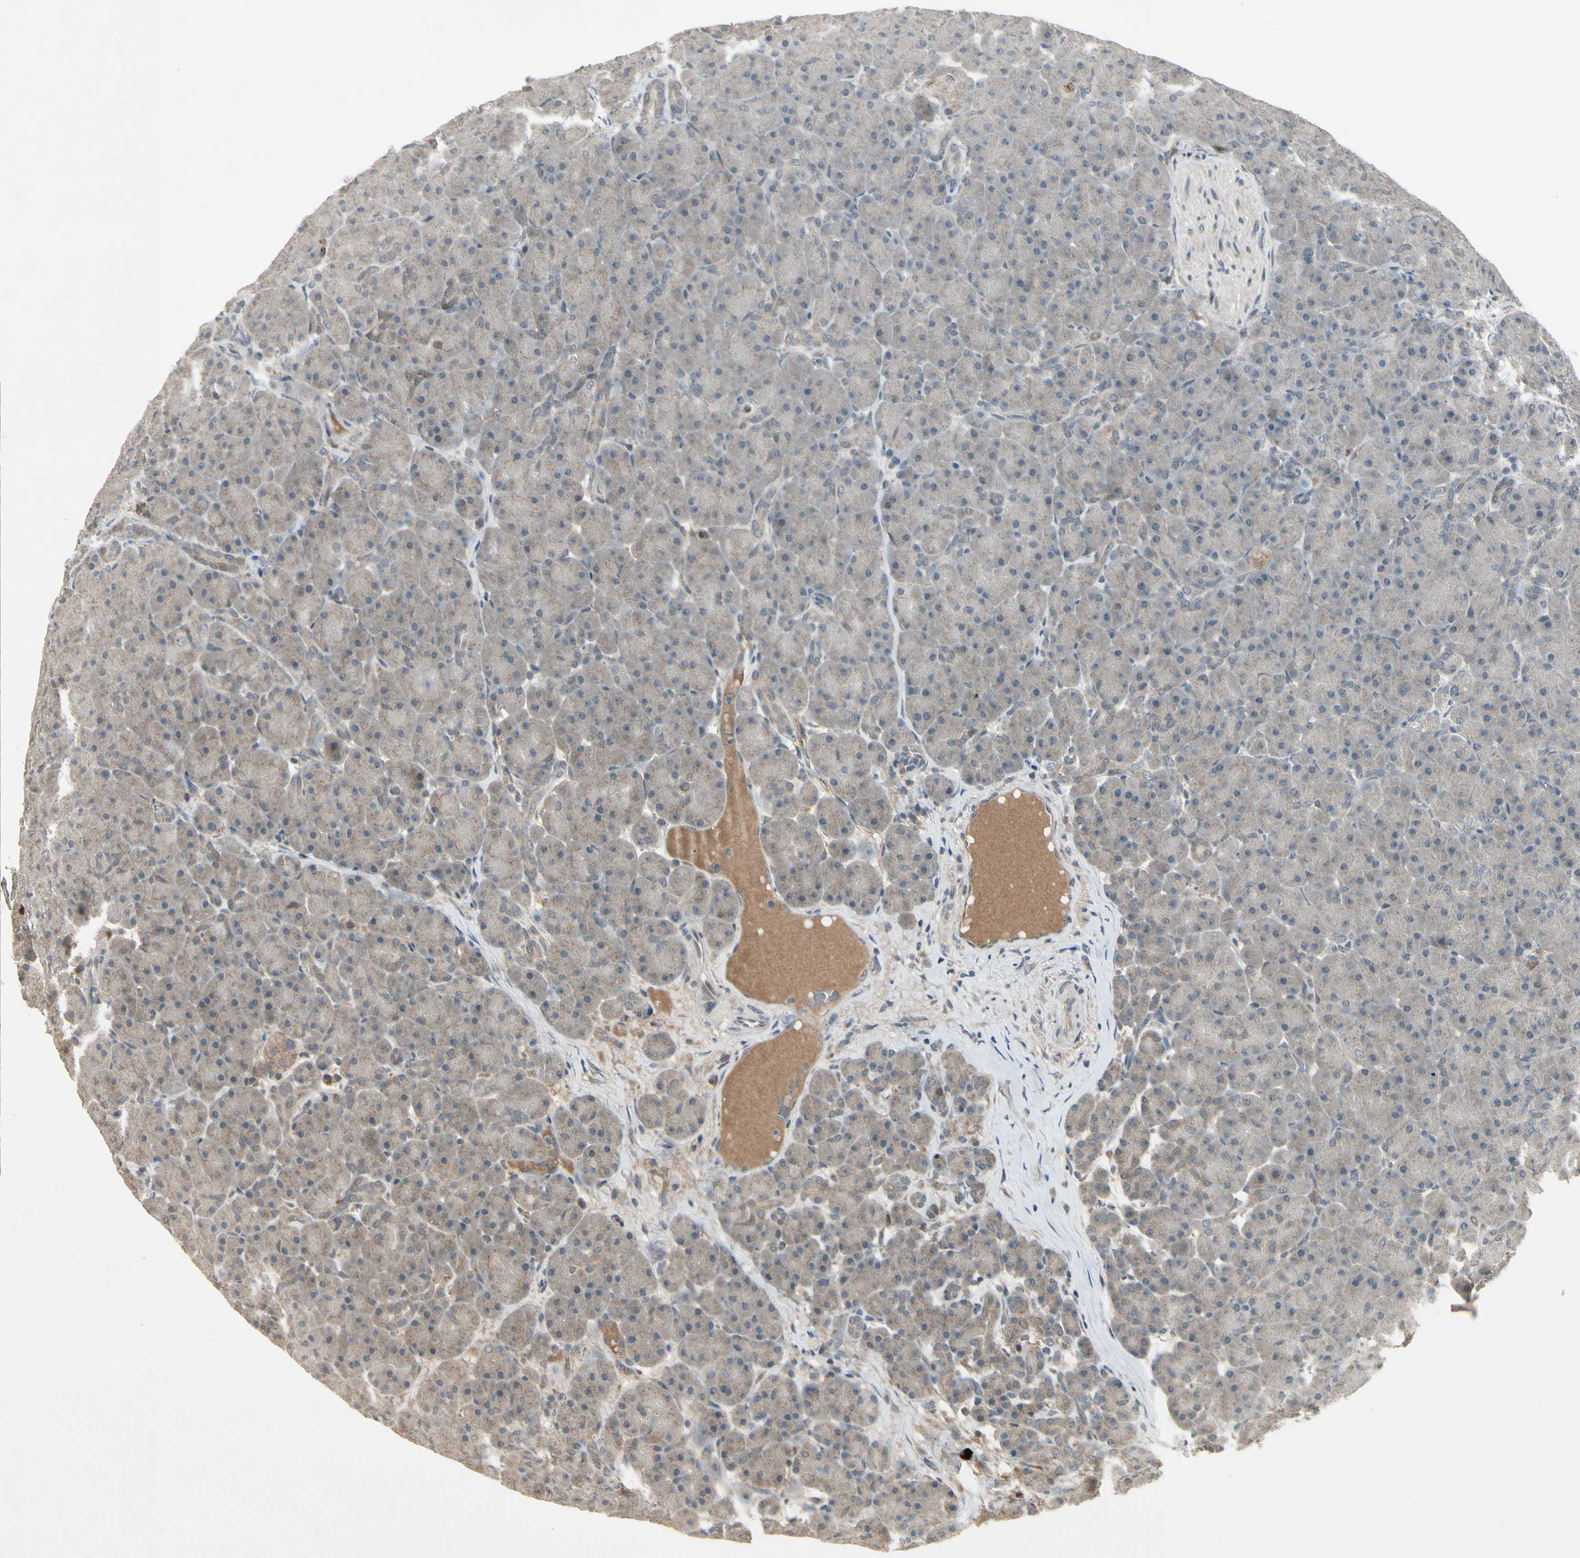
{"staining": {"intensity": "negative", "quantity": "none", "location": "none"}, "tissue": "pancreas", "cell_type": "Exocrine glandular cells", "image_type": "normal", "snomed": [{"axis": "morphology", "description": "Normal tissue, NOS"}, {"axis": "topography", "description": "Pancreas"}], "caption": "Immunohistochemistry of normal pancreas displays no staining in exocrine glandular cells.", "gene": "FHDC1", "patient": {"sex": "male", "age": 66}}